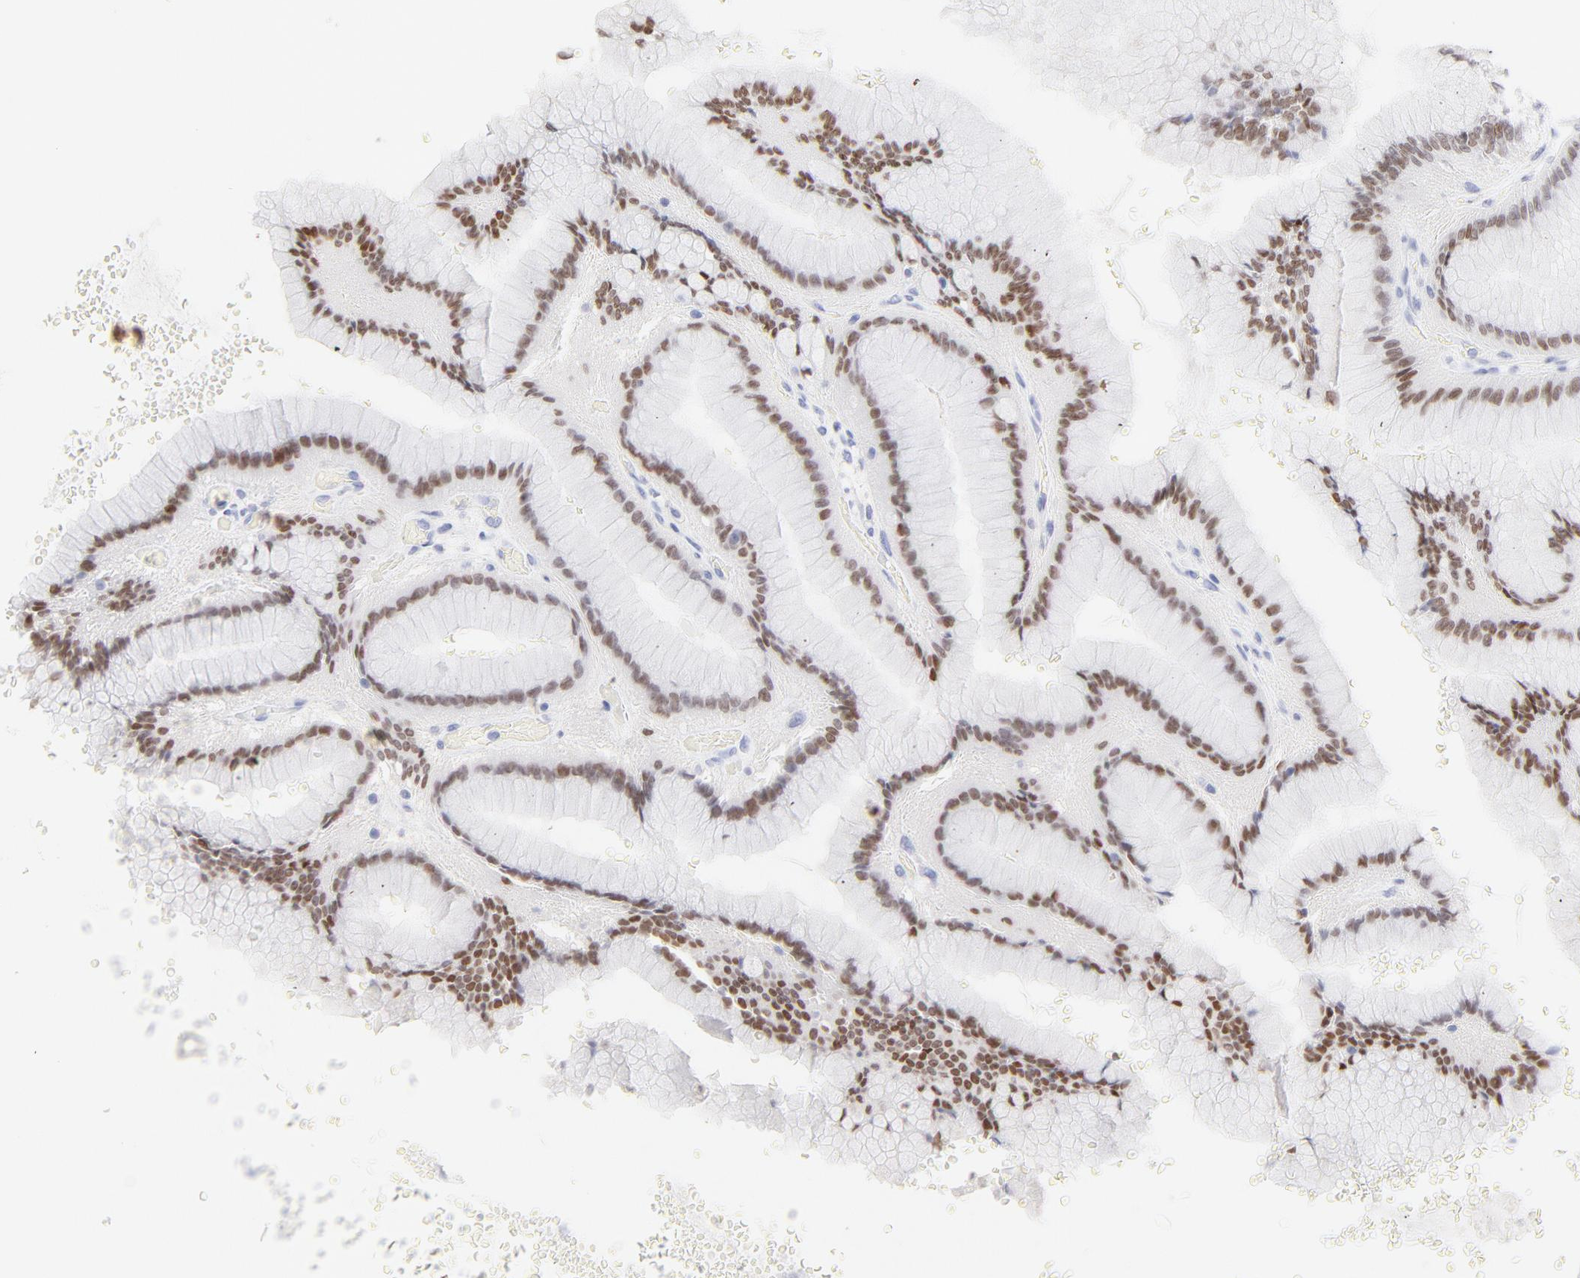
{"staining": {"intensity": "moderate", "quantity": "25%-75%", "location": "nuclear"}, "tissue": "stomach", "cell_type": "Glandular cells", "image_type": "normal", "snomed": [{"axis": "morphology", "description": "Normal tissue, NOS"}, {"axis": "morphology", "description": "Adenocarcinoma, NOS"}, {"axis": "topography", "description": "Stomach"}, {"axis": "topography", "description": "Stomach, lower"}], "caption": "Glandular cells demonstrate moderate nuclear positivity in about 25%-75% of cells in normal stomach.", "gene": "ELF3", "patient": {"sex": "female", "age": 65}}